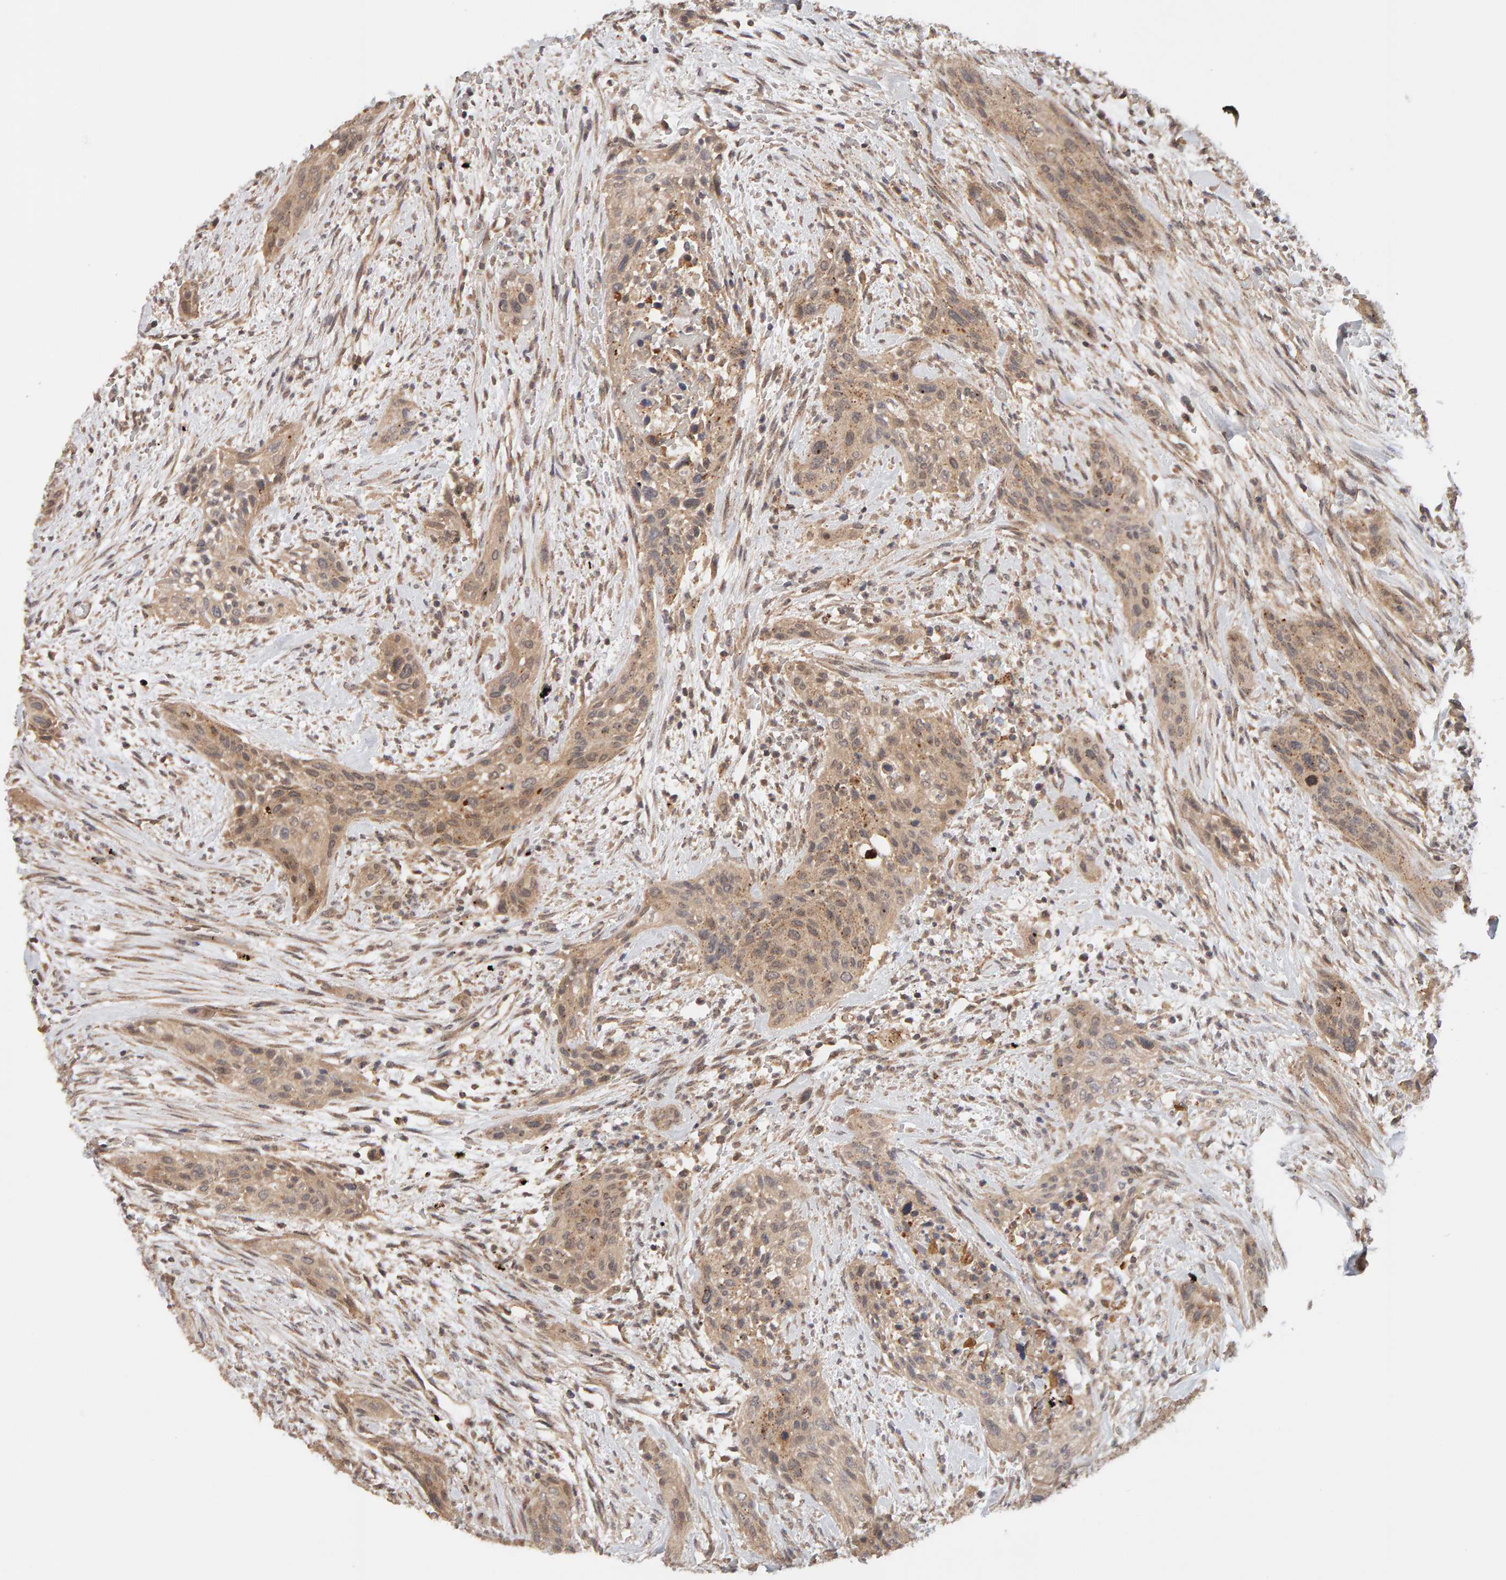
{"staining": {"intensity": "weak", "quantity": ">75%", "location": "cytoplasmic/membranous"}, "tissue": "urothelial cancer", "cell_type": "Tumor cells", "image_type": "cancer", "snomed": [{"axis": "morphology", "description": "Urothelial carcinoma, High grade"}, {"axis": "topography", "description": "Urinary bladder"}], "caption": "Brown immunohistochemical staining in human high-grade urothelial carcinoma reveals weak cytoplasmic/membranous expression in approximately >75% of tumor cells. (IHC, brightfield microscopy, high magnification).", "gene": "DNAJC7", "patient": {"sex": "male", "age": 35}}